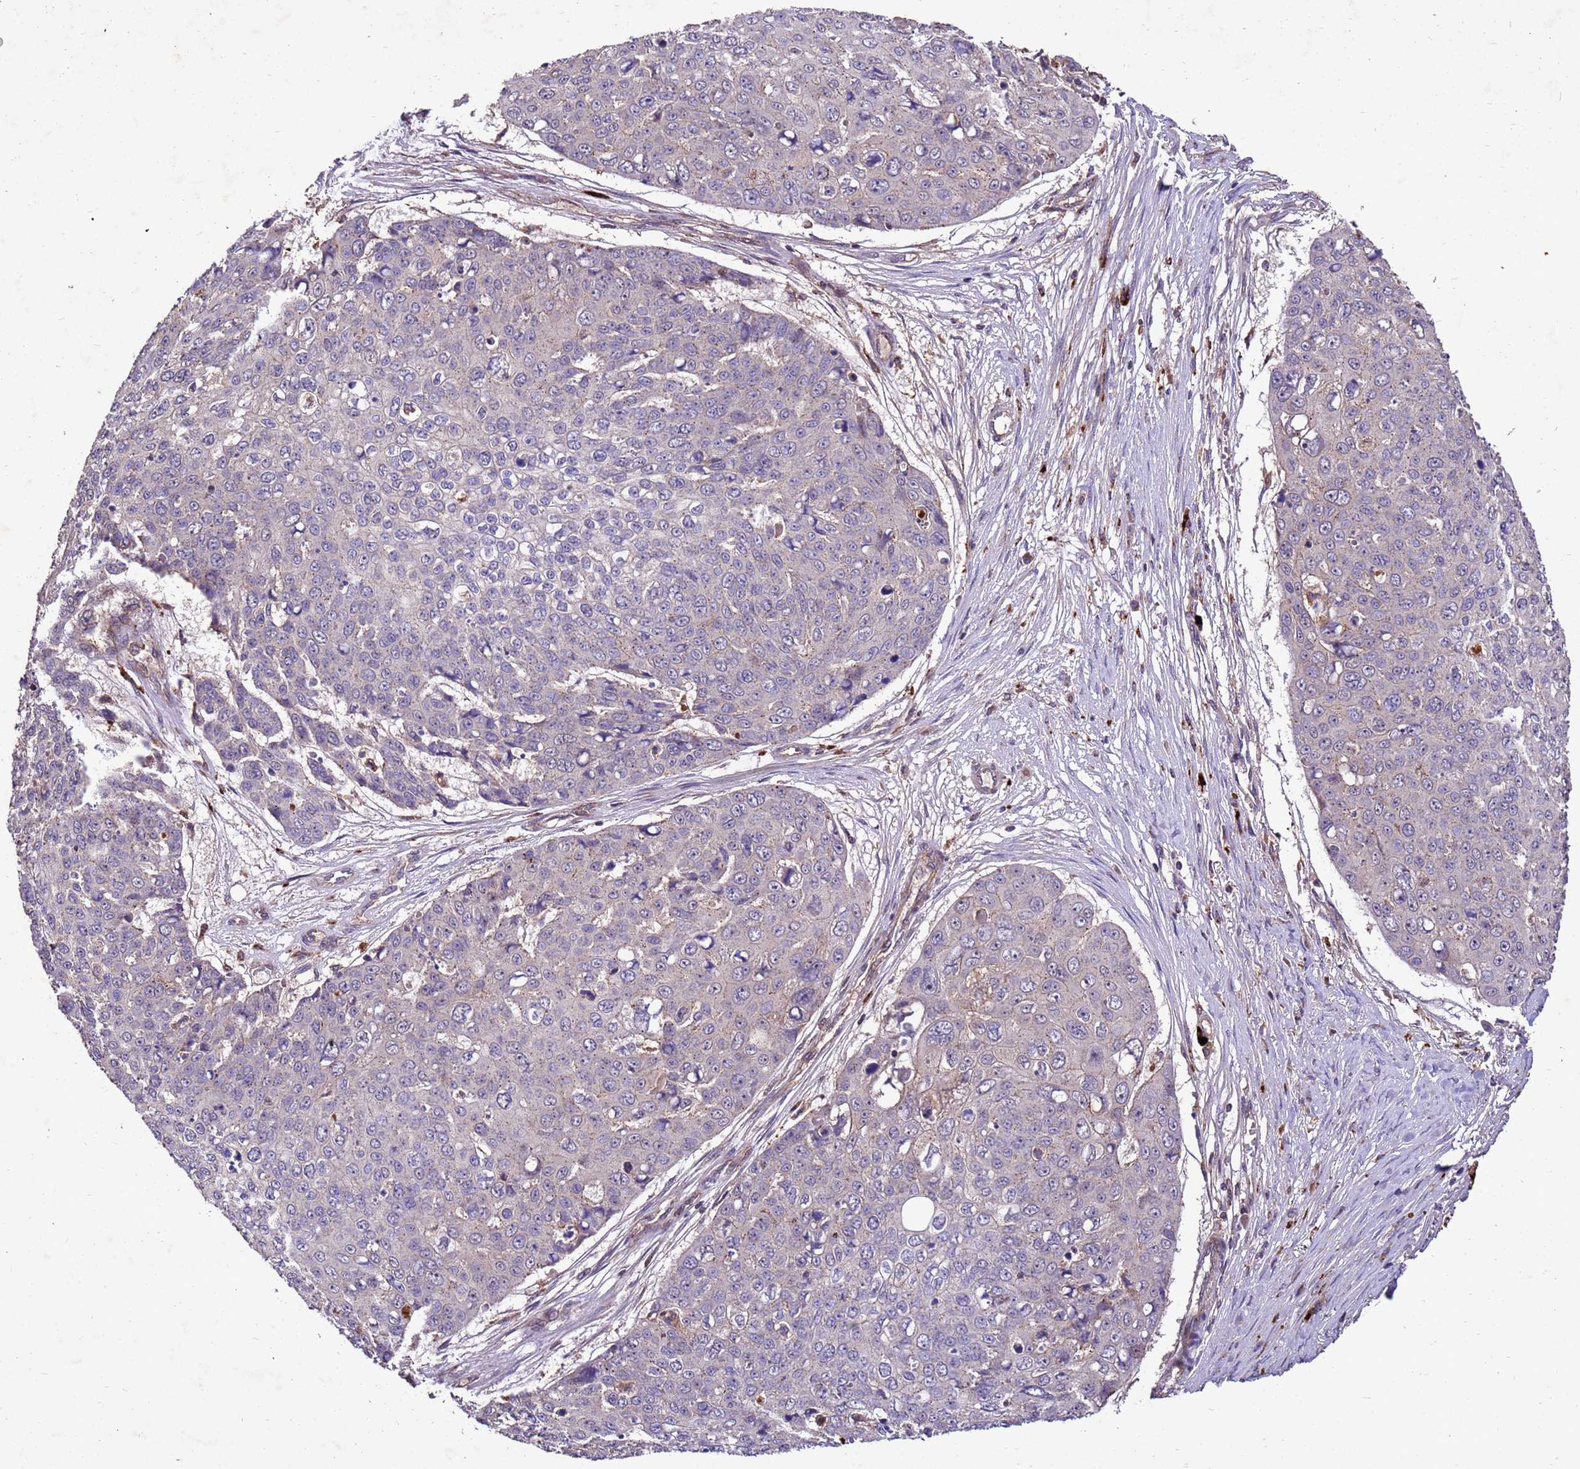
{"staining": {"intensity": "weak", "quantity": "<25%", "location": "nuclear"}, "tissue": "skin cancer", "cell_type": "Tumor cells", "image_type": "cancer", "snomed": [{"axis": "morphology", "description": "Squamous cell carcinoma, NOS"}, {"axis": "topography", "description": "Skin"}], "caption": "Immunohistochemistry photomicrograph of squamous cell carcinoma (skin) stained for a protein (brown), which reveals no positivity in tumor cells.", "gene": "TOR4A", "patient": {"sex": "male", "age": 71}}